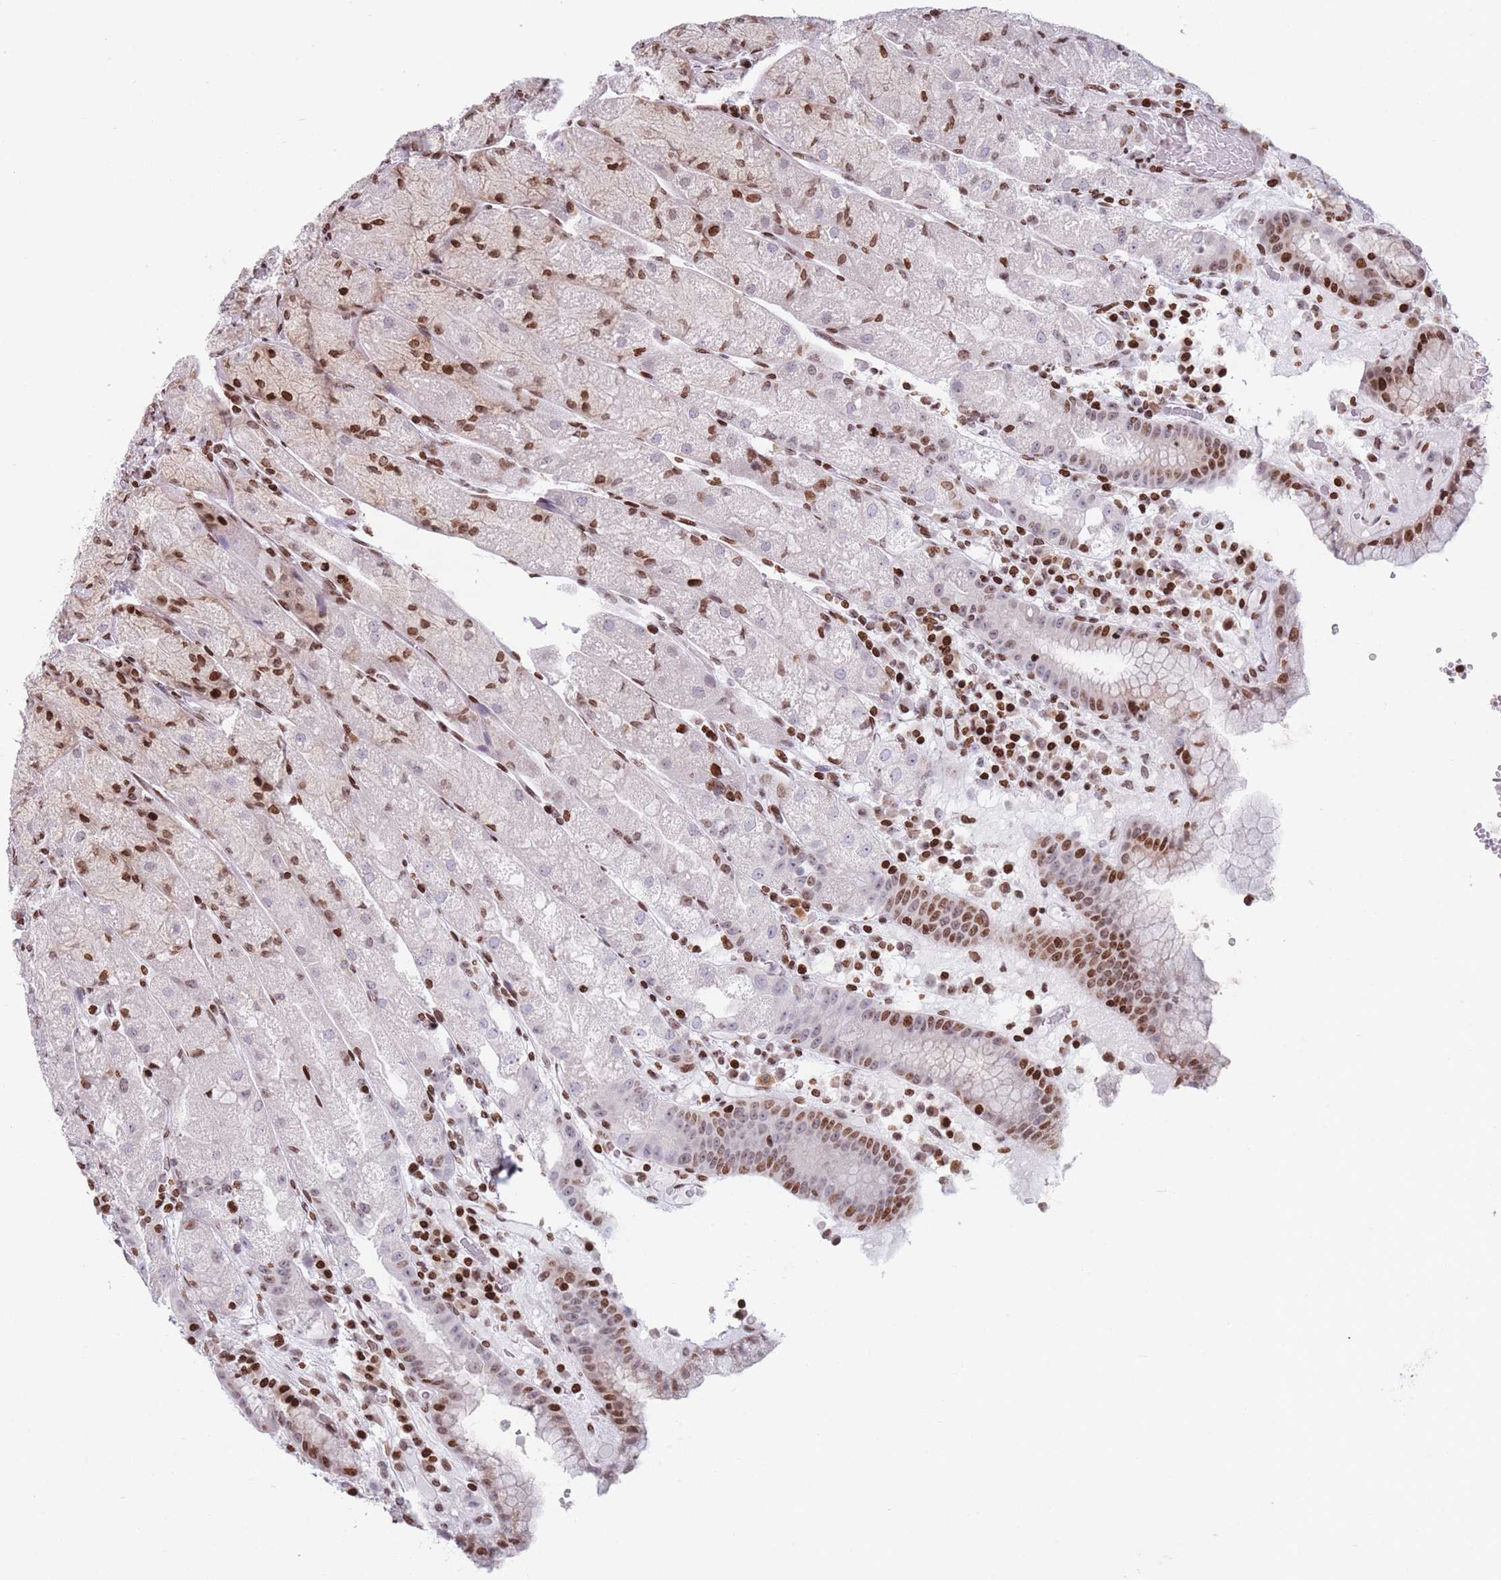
{"staining": {"intensity": "strong", "quantity": ">75%", "location": "nuclear"}, "tissue": "stomach", "cell_type": "Glandular cells", "image_type": "normal", "snomed": [{"axis": "morphology", "description": "Normal tissue, NOS"}, {"axis": "topography", "description": "Stomach, upper"}], "caption": "A micrograph of stomach stained for a protein reveals strong nuclear brown staining in glandular cells. The protein is shown in brown color, while the nuclei are stained blue.", "gene": "AK9", "patient": {"sex": "male", "age": 52}}